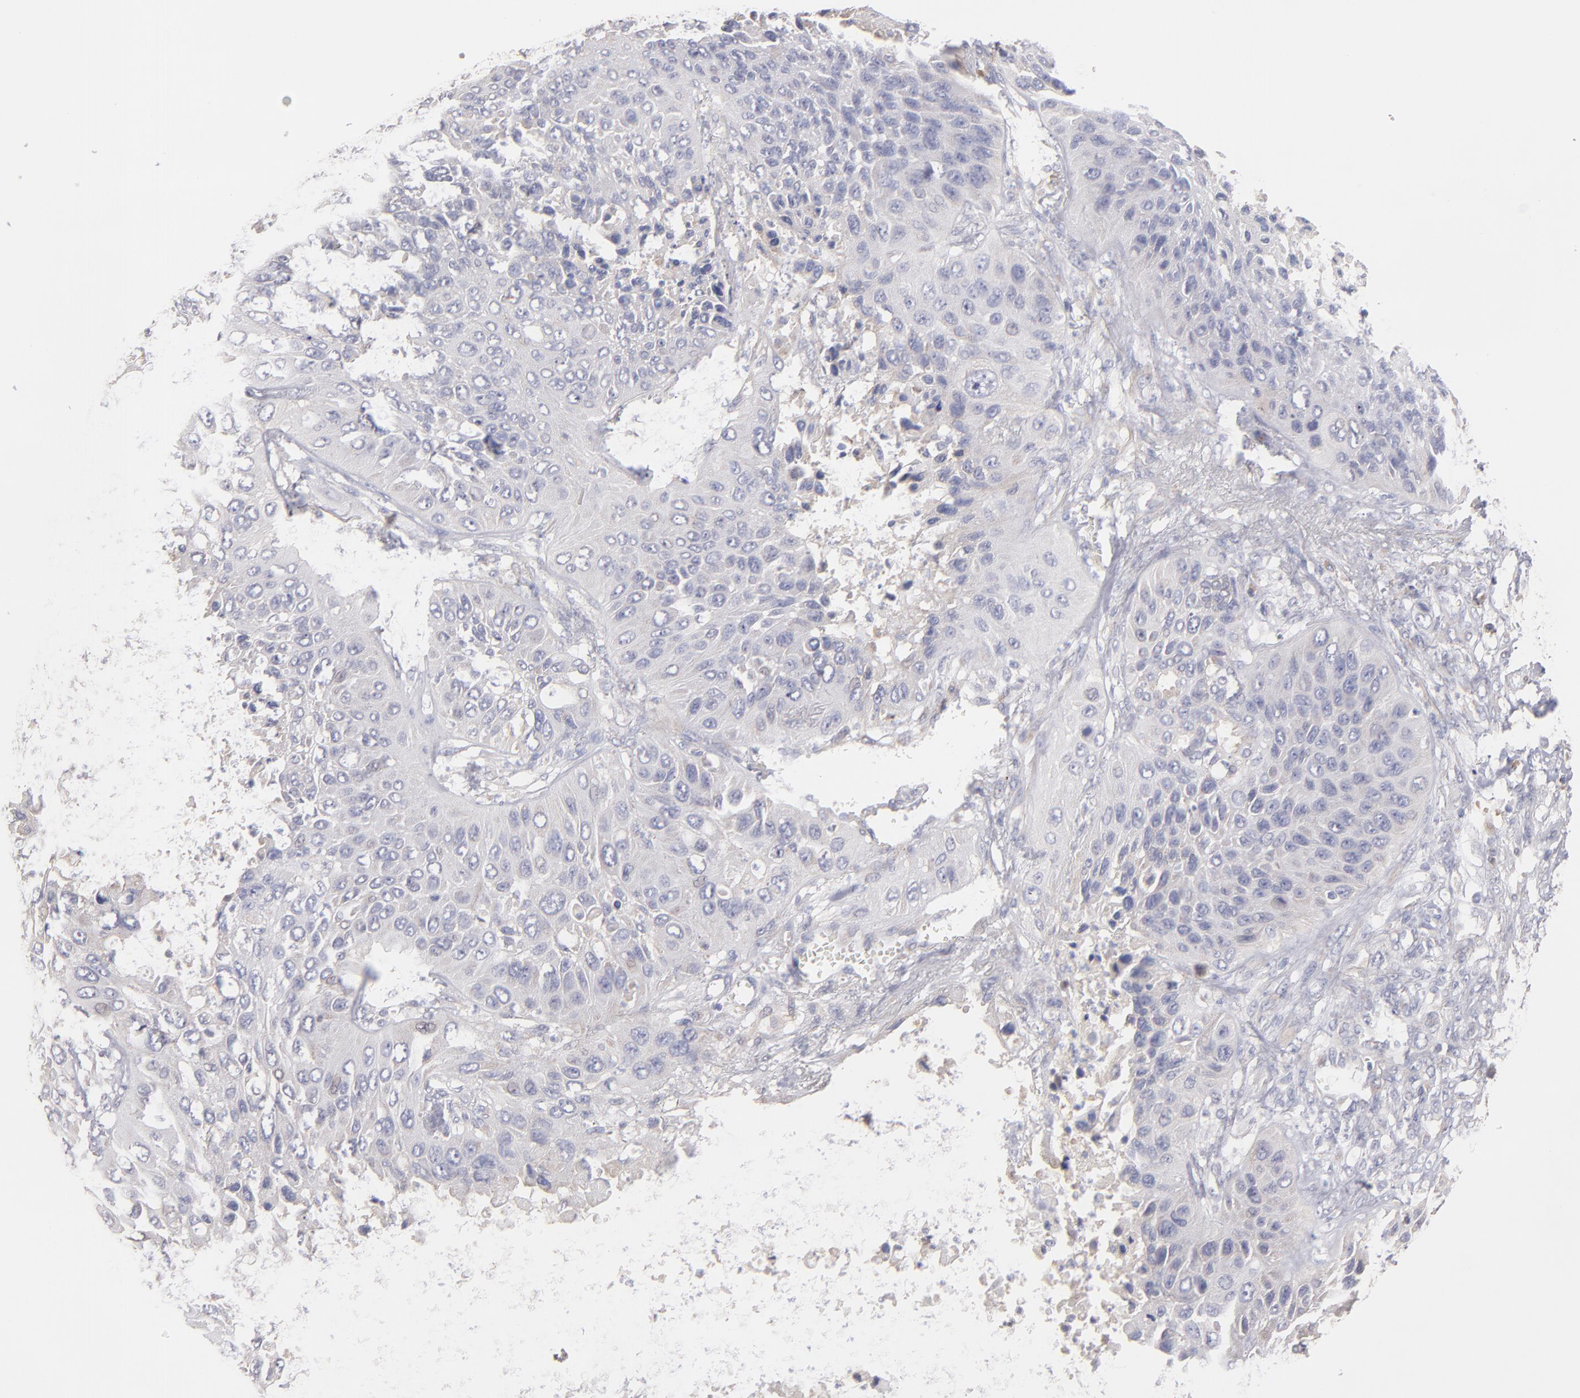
{"staining": {"intensity": "negative", "quantity": "none", "location": "none"}, "tissue": "lung cancer", "cell_type": "Tumor cells", "image_type": "cancer", "snomed": [{"axis": "morphology", "description": "Squamous cell carcinoma, NOS"}, {"axis": "topography", "description": "Lung"}], "caption": "Tumor cells are negative for brown protein staining in lung cancer (squamous cell carcinoma). Brightfield microscopy of IHC stained with DAB (brown) and hematoxylin (blue), captured at high magnification.", "gene": "ENTPD5", "patient": {"sex": "female", "age": 76}}